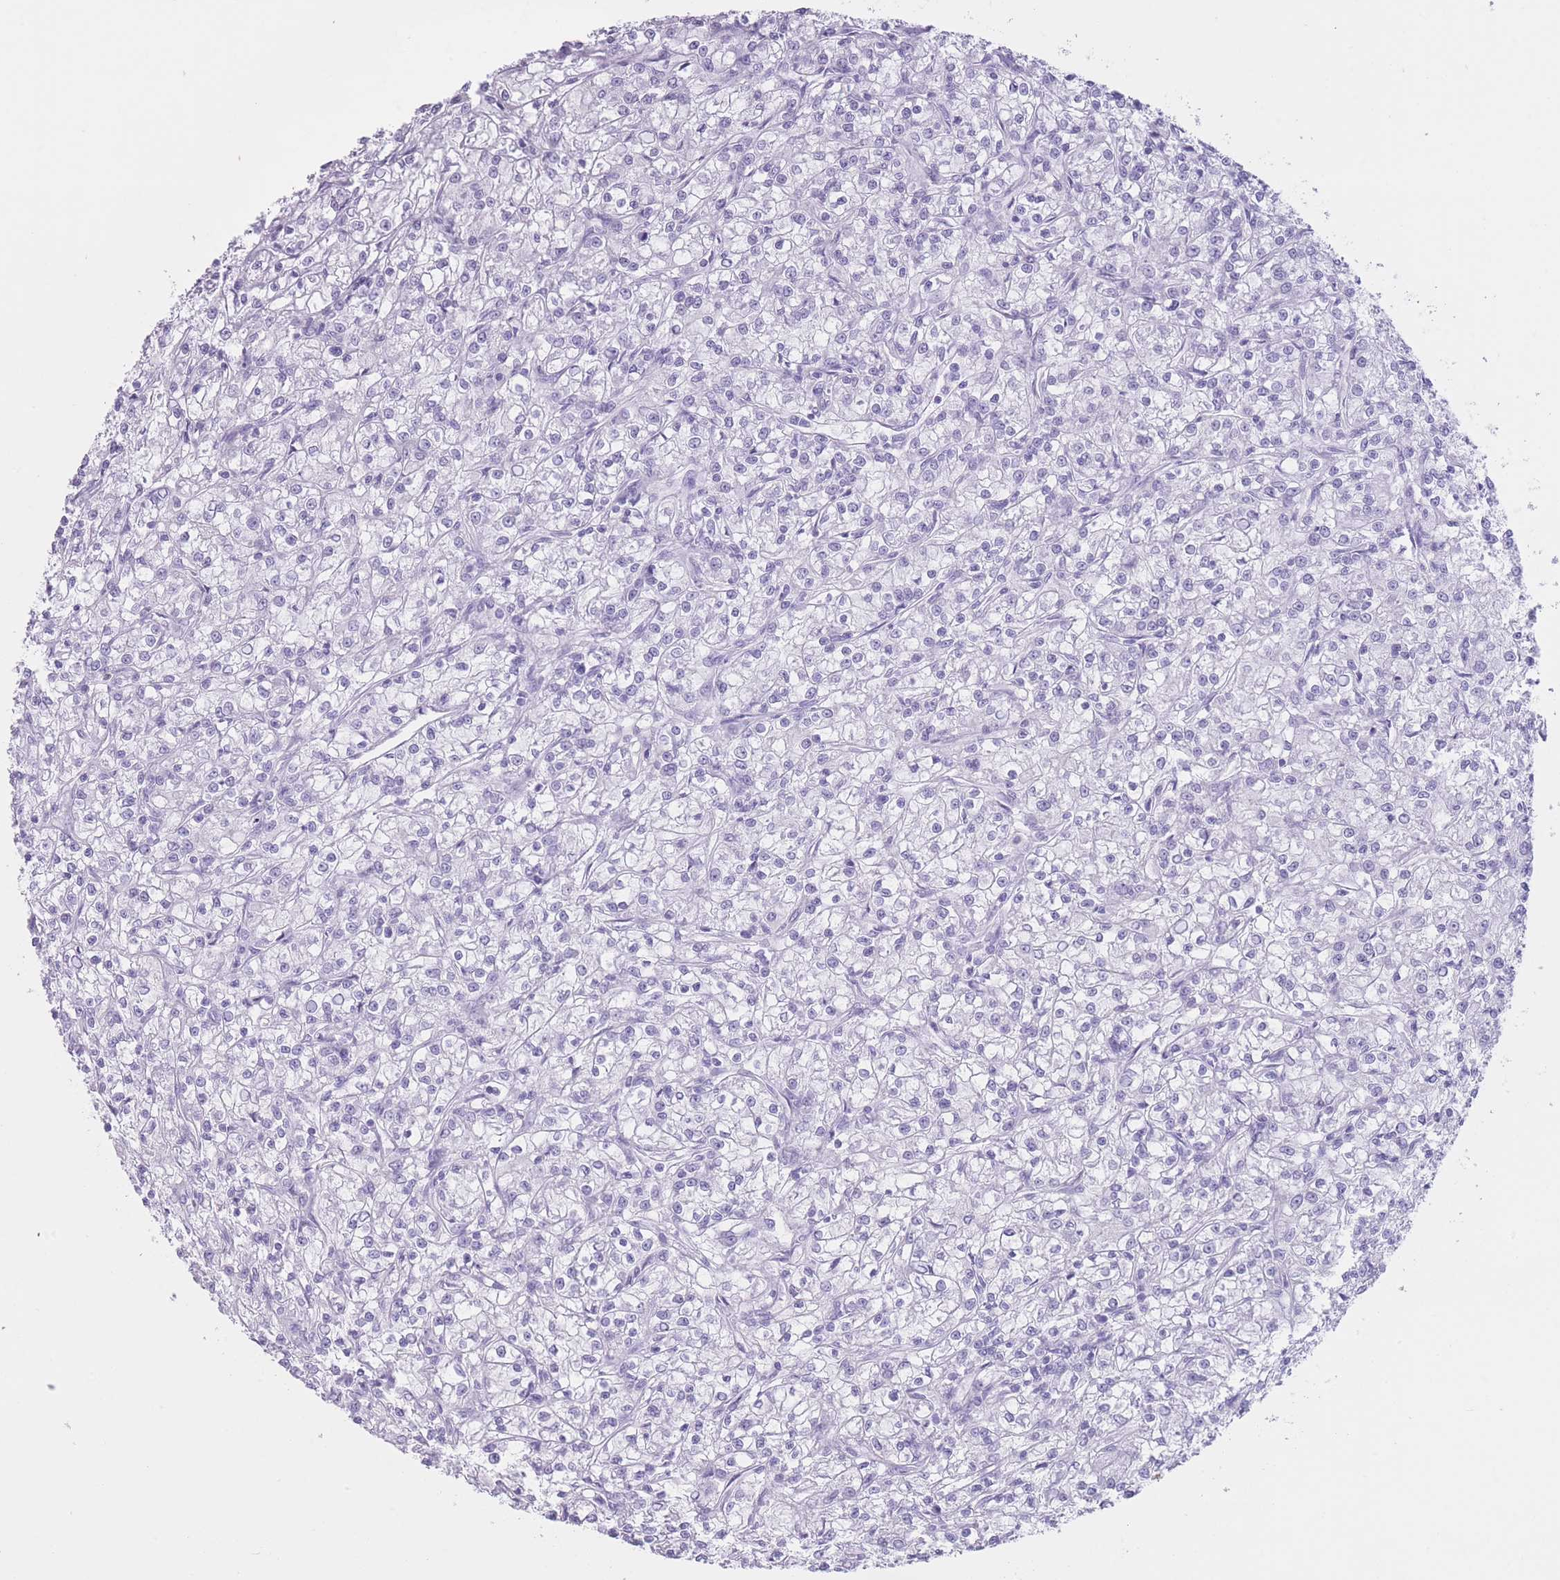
{"staining": {"intensity": "negative", "quantity": "none", "location": "none"}, "tissue": "renal cancer", "cell_type": "Tumor cells", "image_type": "cancer", "snomed": [{"axis": "morphology", "description": "Adenocarcinoma, NOS"}, {"axis": "topography", "description": "Kidney"}], "caption": "Immunohistochemistry (IHC) of human adenocarcinoma (renal) exhibits no staining in tumor cells. (DAB (3,3'-diaminobenzidine) immunohistochemistry (IHC), high magnification).", "gene": "OR4F21", "patient": {"sex": "female", "age": 59}}